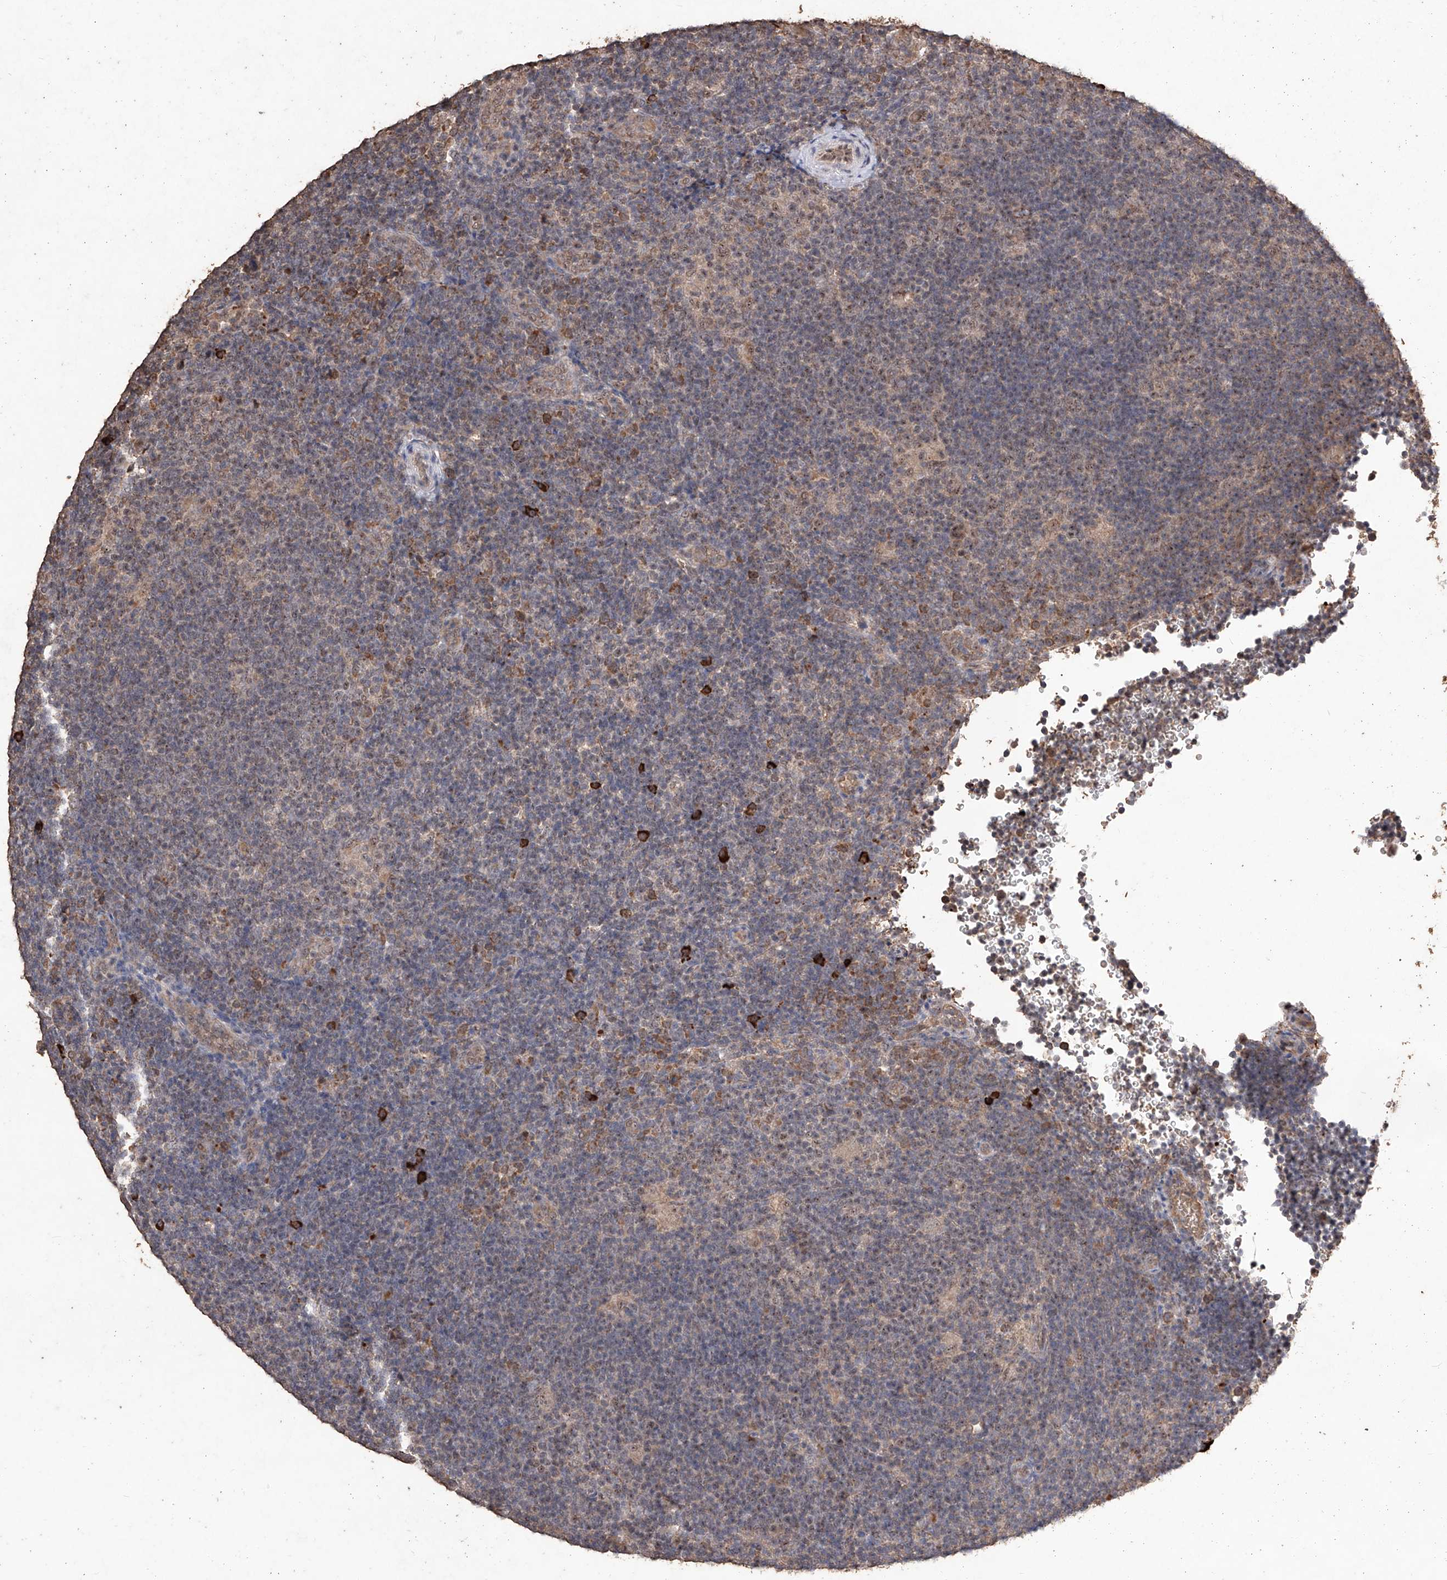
{"staining": {"intensity": "weak", "quantity": "<25%", "location": "nuclear"}, "tissue": "lymphoma", "cell_type": "Tumor cells", "image_type": "cancer", "snomed": [{"axis": "morphology", "description": "Hodgkin's disease, NOS"}, {"axis": "topography", "description": "Lymph node"}], "caption": "Immunohistochemistry (IHC) histopathology image of neoplastic tissue: human Hodgkin's disease stained with DAB (3,3'-diaminobenzidine) exhibits no significant protein staining in tumor cells. Nuclei are stained in blue.", "gene": "EML1", "patient": {"sex": "female", "age": 57}}